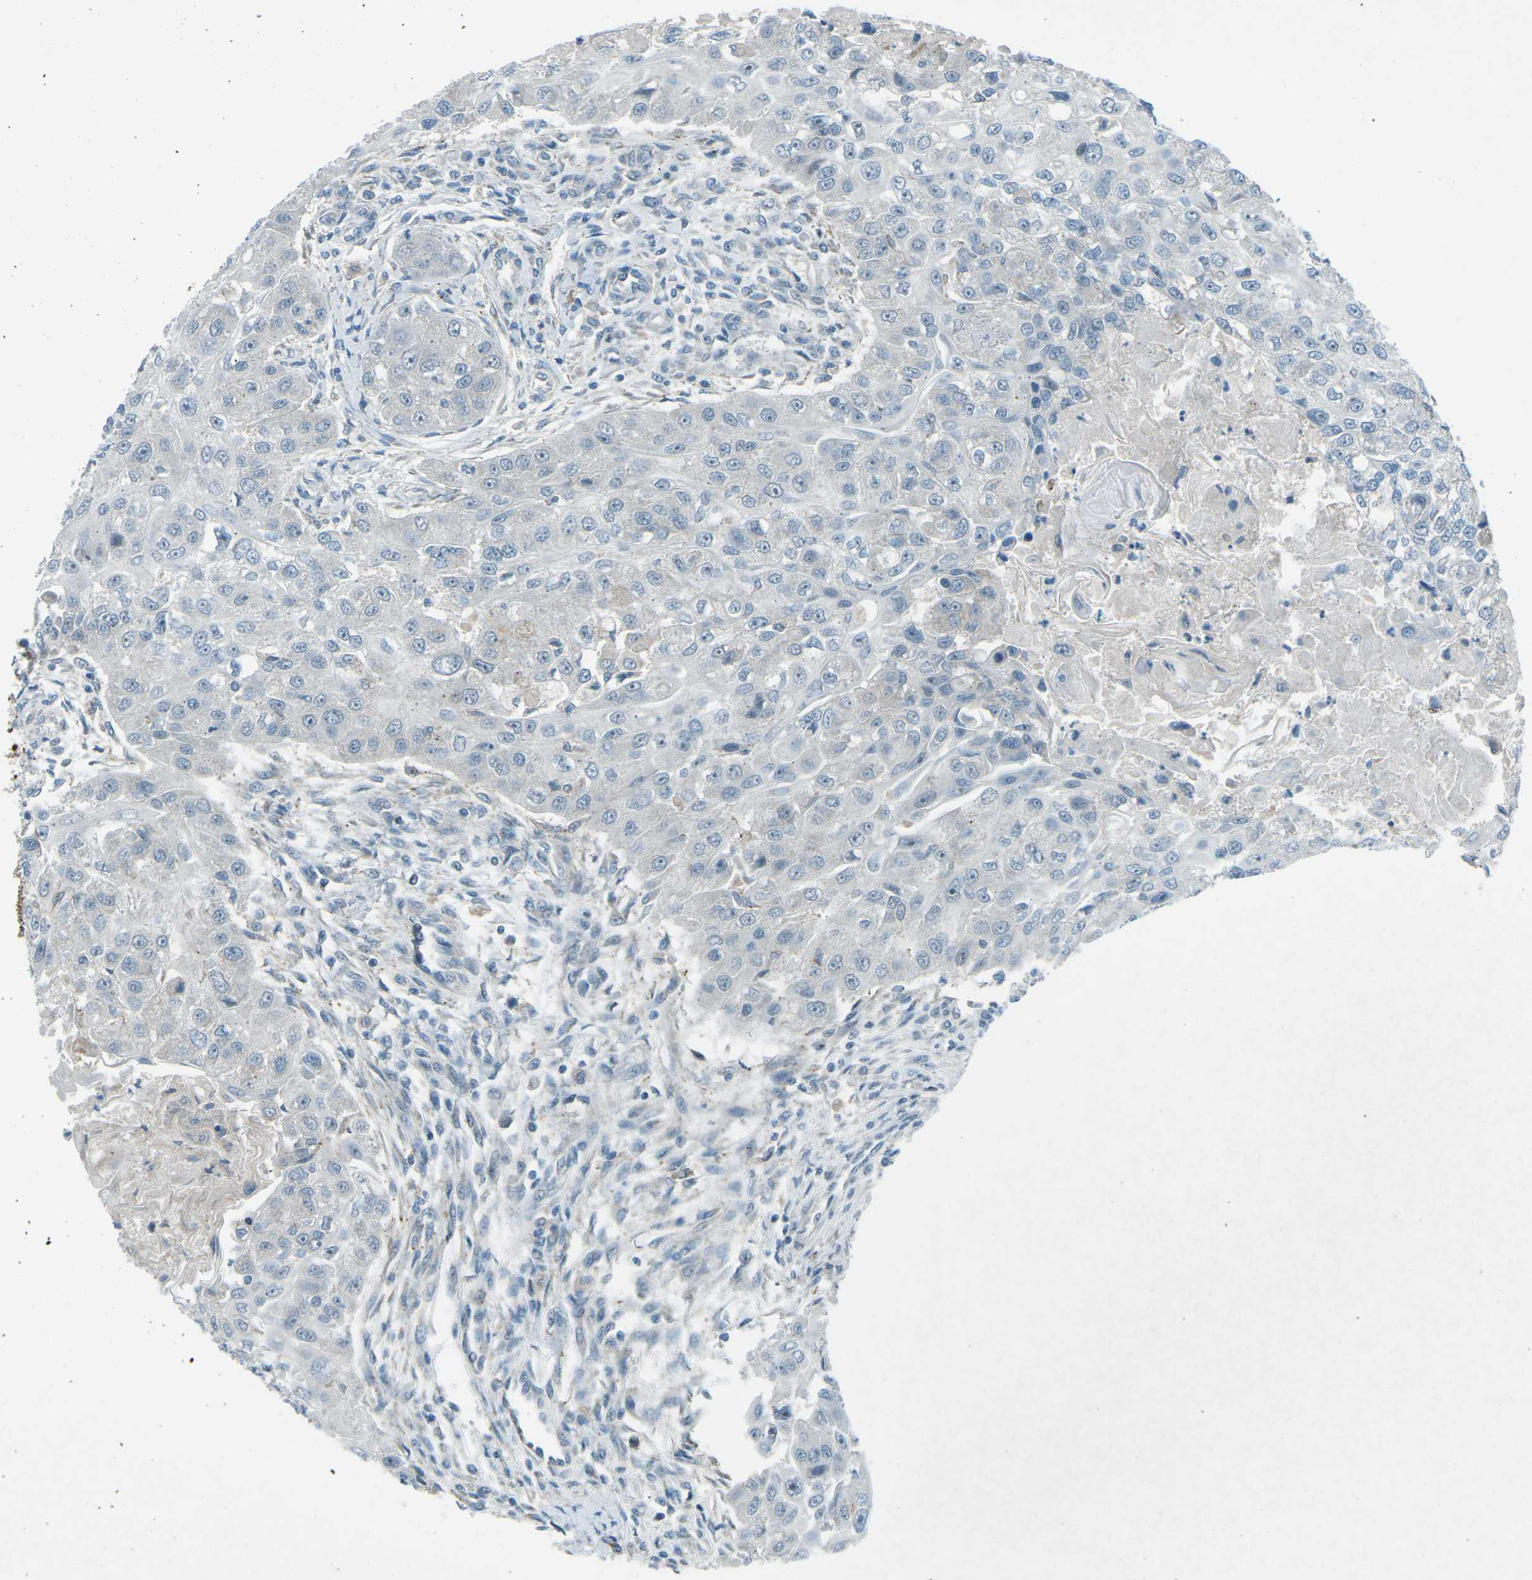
{"staining": {"intensity": "negative", "quantity": "none", "location": "none"}, "tissue": "head and neck cancer", "cell_type": "Tumor cells", "image_type": "cancer", "snomed": [{"axis": "morphology", "description": "Normal tissue, NOS"}, {"axis": "morphology", "description": "Squamous cell carcinoma, NOS"}, {"axis": "topography", "description": "Skeletal muscle"}, {"axis": "topography", "description": "Head-Neck"}], "caption": "DAB immunohistochemical staining of head and neck squamous cell carcinoma shows no significant positivity in tumor cells.", "gene": "PRKCA", "patient": {"sex": "male", "age": 51}}